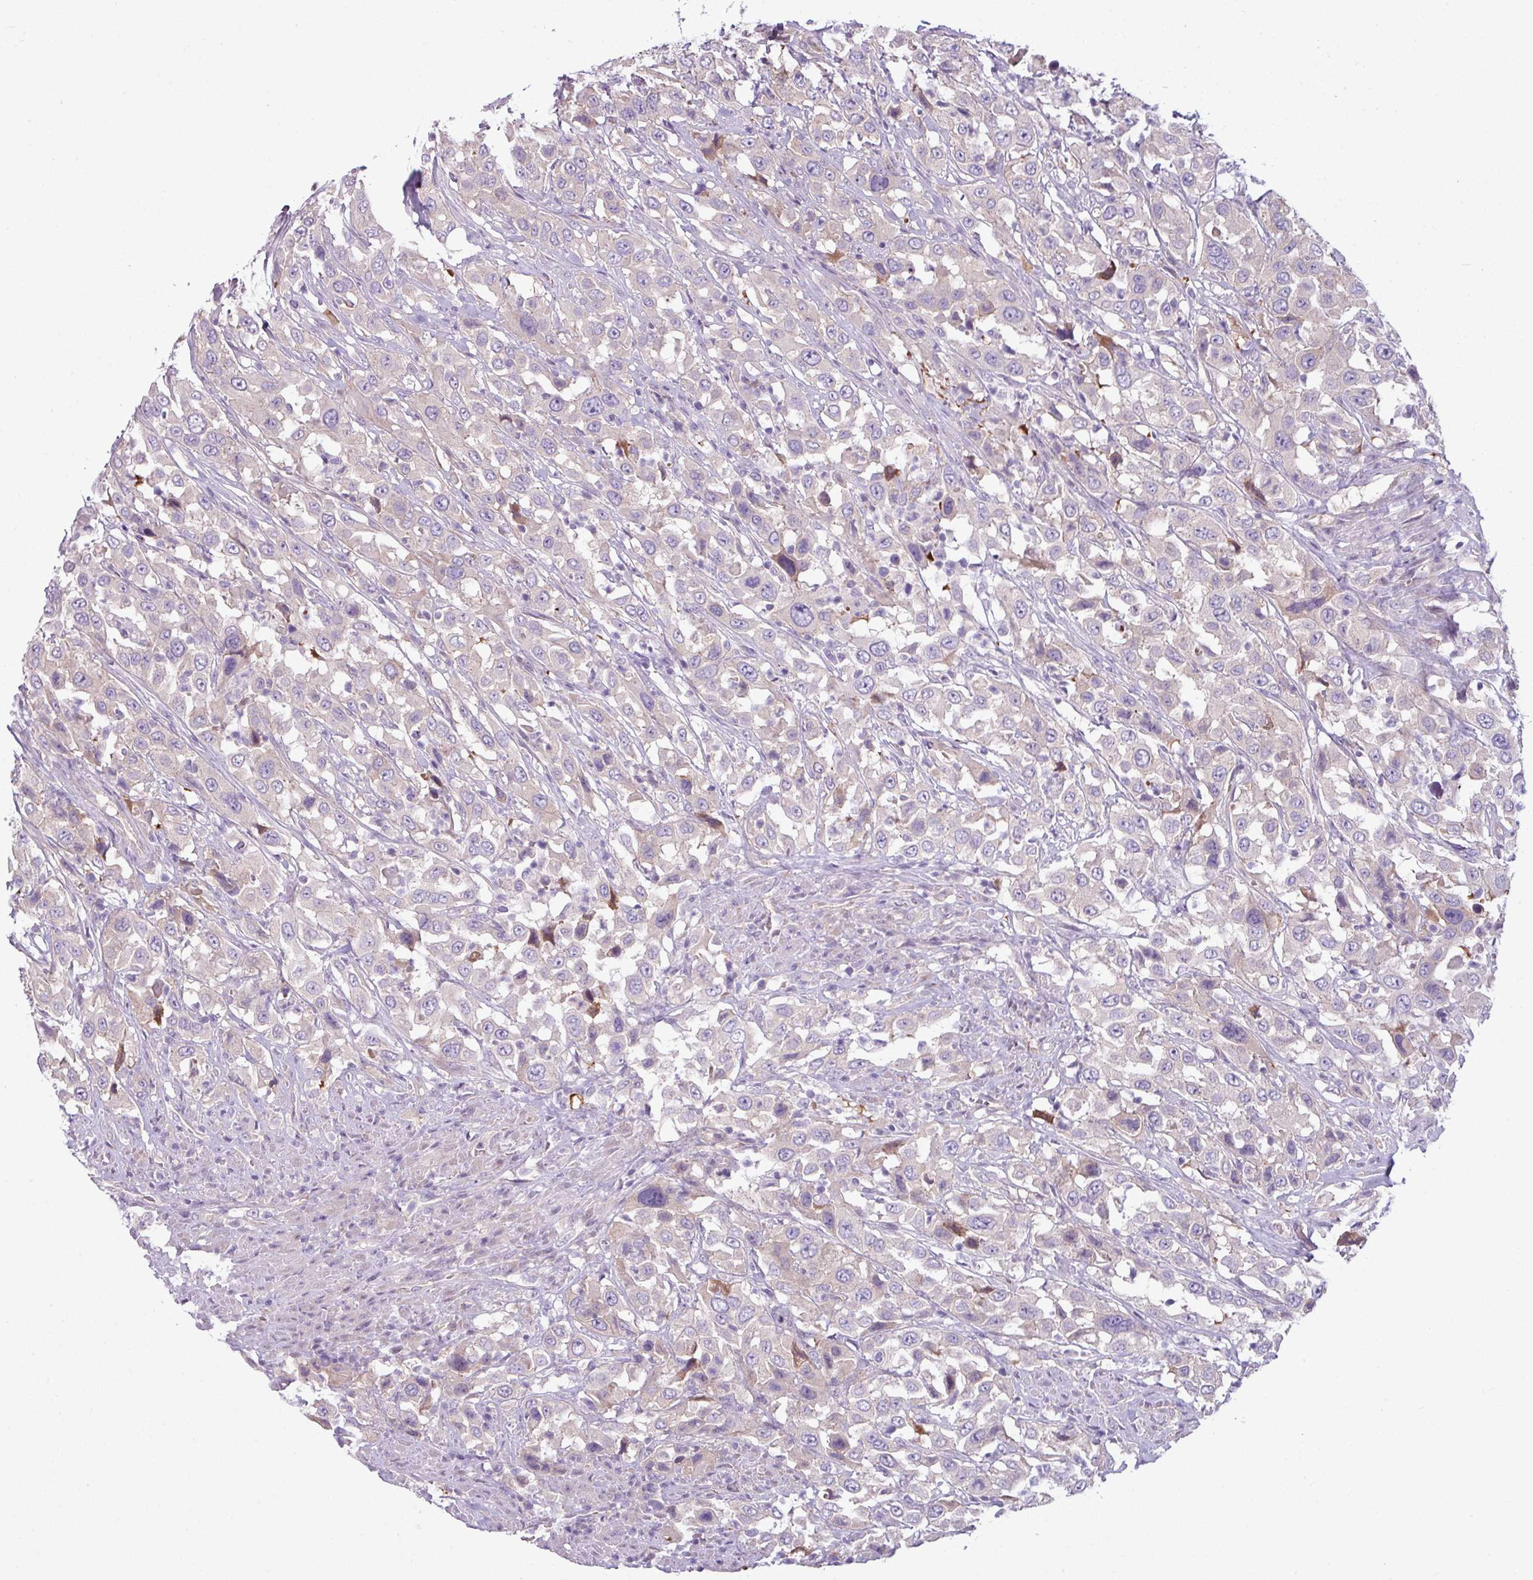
{"staining": {"intensity": "negative", "quantity": "none", "location": "none"}, "tissue": "urothelial cancer", "cell_type": "Tumor cells", "image_type": "cancer", "snomed": [{"axis": "morphology", "description": "Urothelial carcinoma, High grade"}, {"axis": "topography", "description": "Urinary bladder"}], "caption": "IHC histopathology image of human urothelial cancer stained for a protein (brown), which exhibits no expression in tumor cells. (Stains: DAB immunohistochemistry (IHC) with hematoxylin counter stain, Microscopy: brightfield microscopy at high magnification).", "gene": "CAMK2B", "patient": {"sex": "male", "age": 61}}